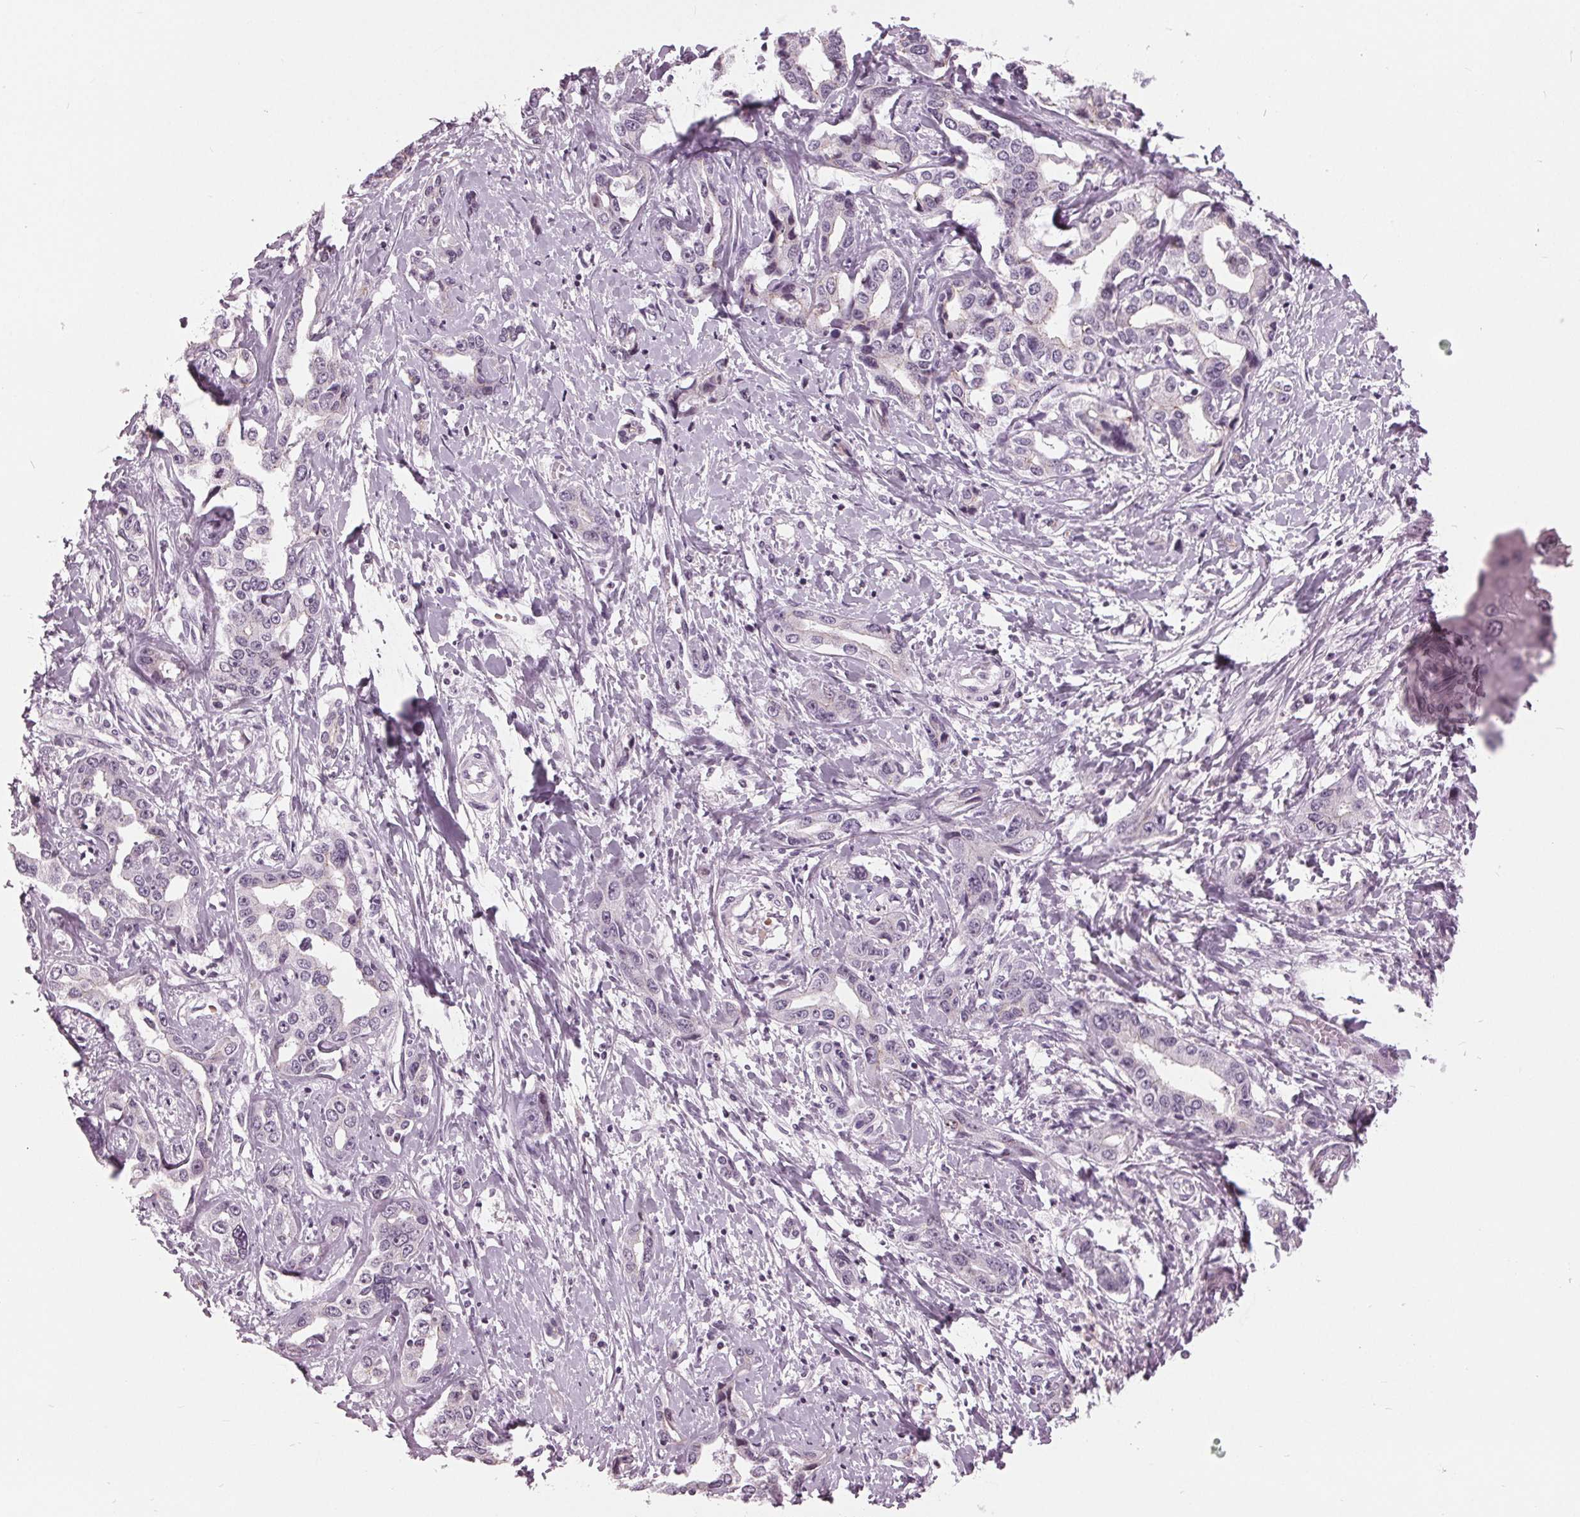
{"staining": {"intensity": "negative", "quantity": "none", "location": "none"}, "tissue": "liver cancer", "cell_type": "Tumor cells", "image_type": "cancer", "snomed": [{"axis": "morphology", "description": "Cholangiocarcinoma"}, {"axis": "topography", "description": "Liver"}], "caption": "Liver cholangiocarcinoma stained for a protein using IHC shows no positivity tumor cells.", "gene": "SLC9A4", "patient": {"sex": "male", "age": 59}}